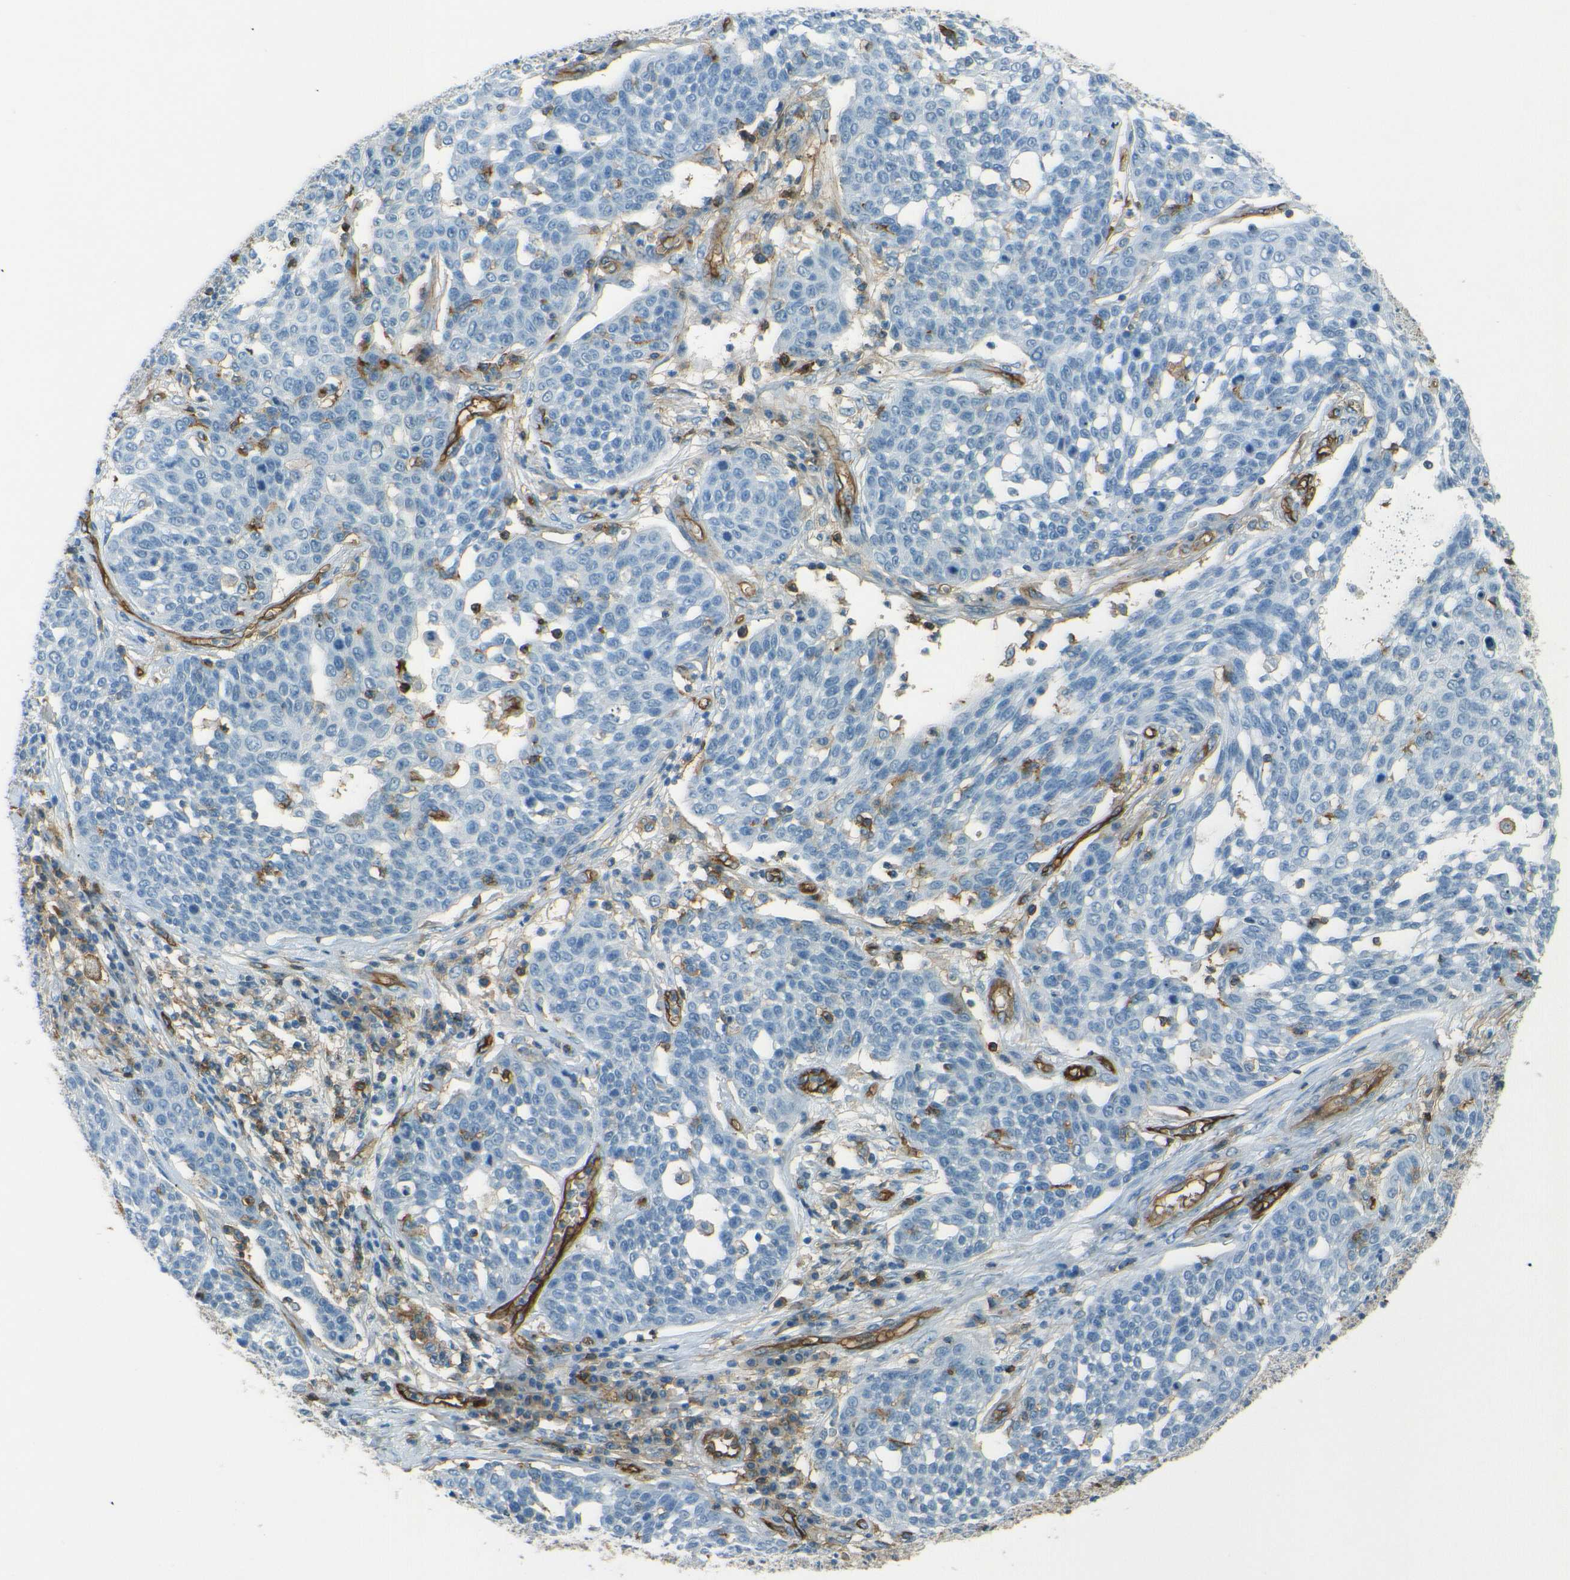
{"staining": {"intensity": "negative", "quantity": "none", "location": "none"}, "tissue": "cervical cancer", "cell_type": "Tumor cells", "image_type": "cancer", "snomed": [{"axis": "morphology", "description": "Squamous cell carcinoma, NOS"}, {"axis": "topography", "description": "Cervix"}], "caption": "Protein analysis of squamous cell carcinoma (cervical) demonstrates no significant positivity in tumor cells. (DAB (3,3'-diaminobenzidine) immunohistochemistry, high magnification).", "gene": "ENTPD1", "patient": {"sex": "female", "age": 34}}